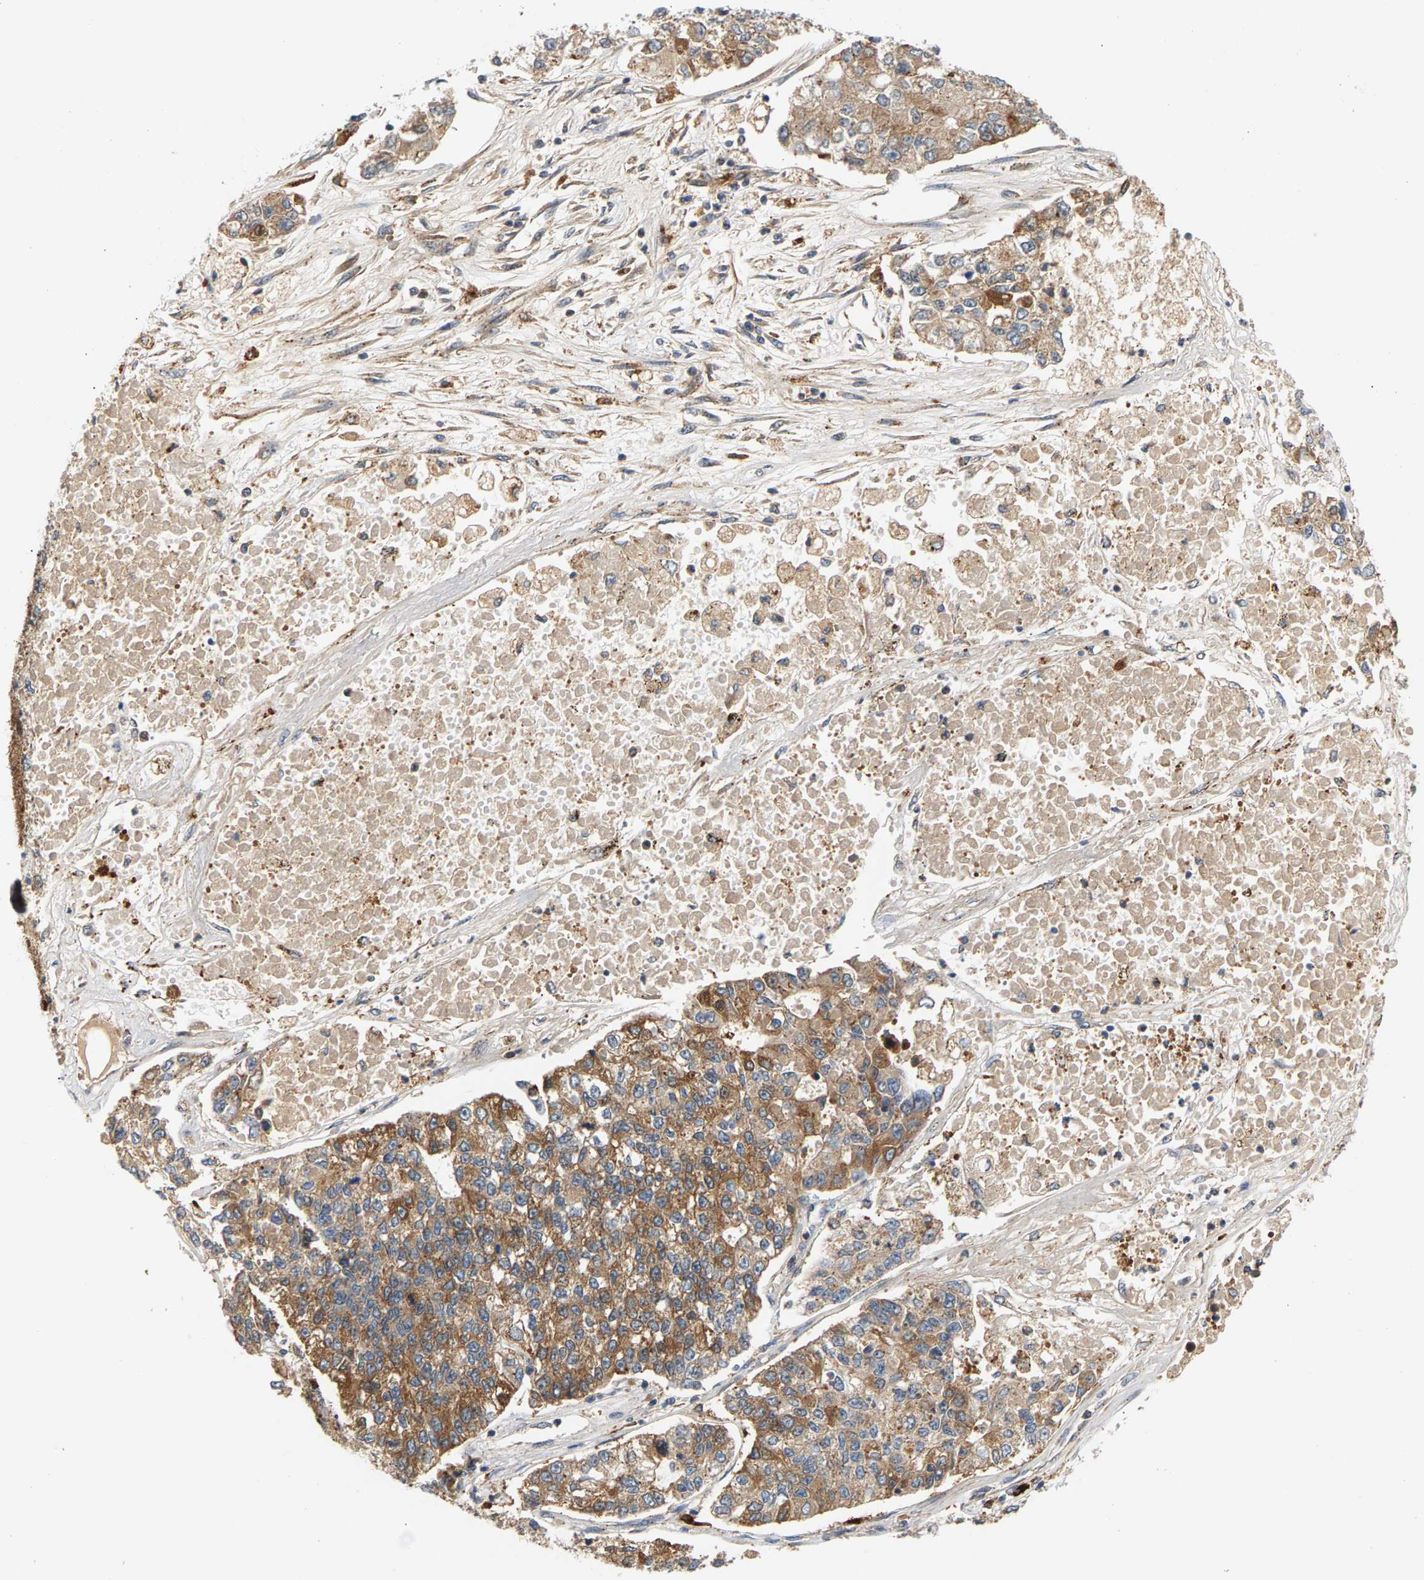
{"staining": {"intensity": "moderate", "quantity": ">75%", "location": "cytoplasmic/membranous"}, "tissue": "lung cancer", "cell_type": "Tumor cells", "image_type": "cancer", "snomed": [{"axis": "morphology", "description": "Adenocarcinoma, NOS"}, {"axis": "topography", "description": "Lung"}], "caption": "Immunohistochemical staining of human lung cancer (adenocarcinoma) displays medium levels of moderate cytoplasmic/membranous protein expression in approximately >75% of tumor cells. The staining is performed using DAB brown chromogen to label protein expression. The nuclei are counter-stained blue using hematoxylin.", "gene": "MAP2K5", "patient": {"sex": "male", "age": 49}}